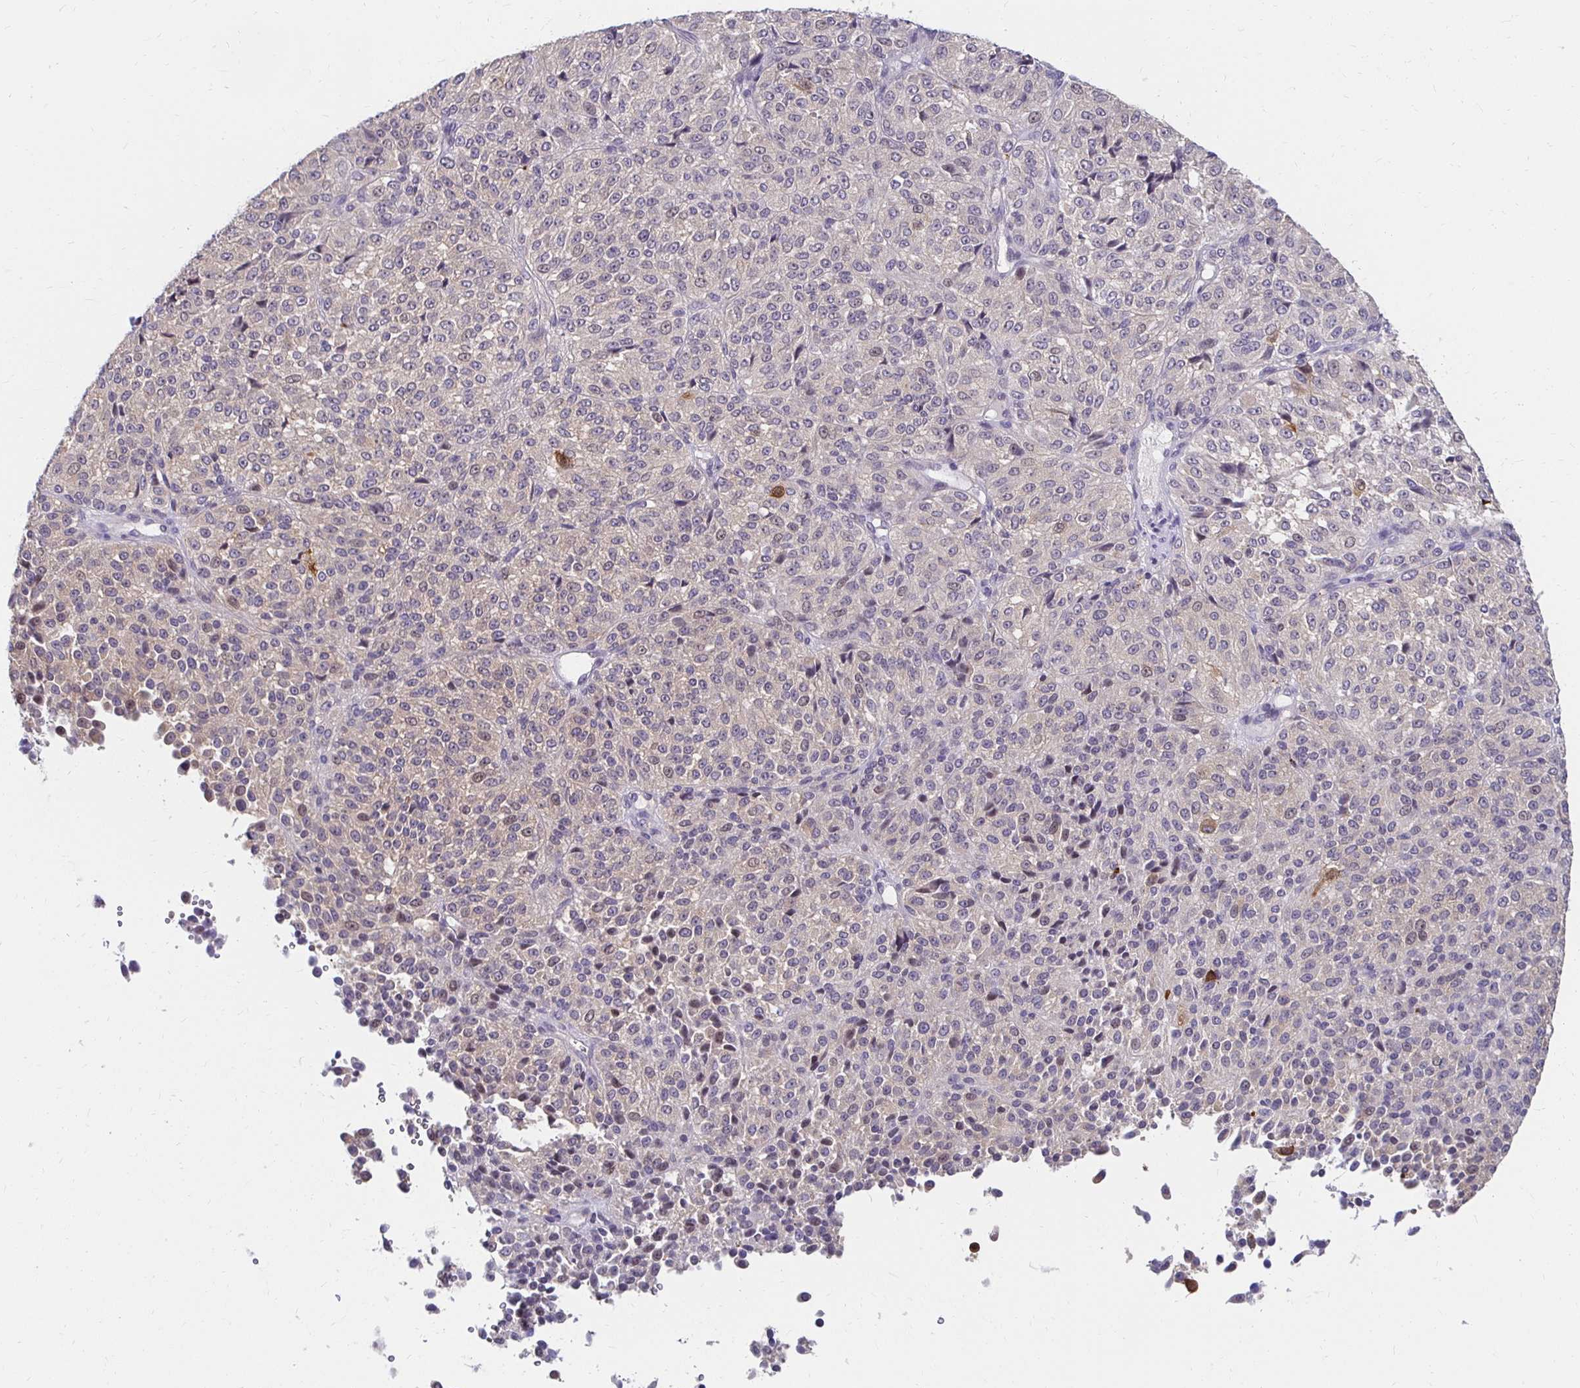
{"staining": {"intensity": "negative", "quantity": "none", "location": "none"}, "tissue": "melanoma", "cell_type": "Tumor cells", "image_type": "cancer", "snomed": [{"axis": "morphology", "description": "Malignant melanoma, Metastatic site"}, {"axis": "topography", "description": "Brain"}], "caption": "Immunohistochemistry histopathology image of neoplastic tissue: melanoma stained with DAB demonstrates no significant protein expression in tumor cells.", "gene": "PADI2", "patient": {"sex": "female", "age": 56}}